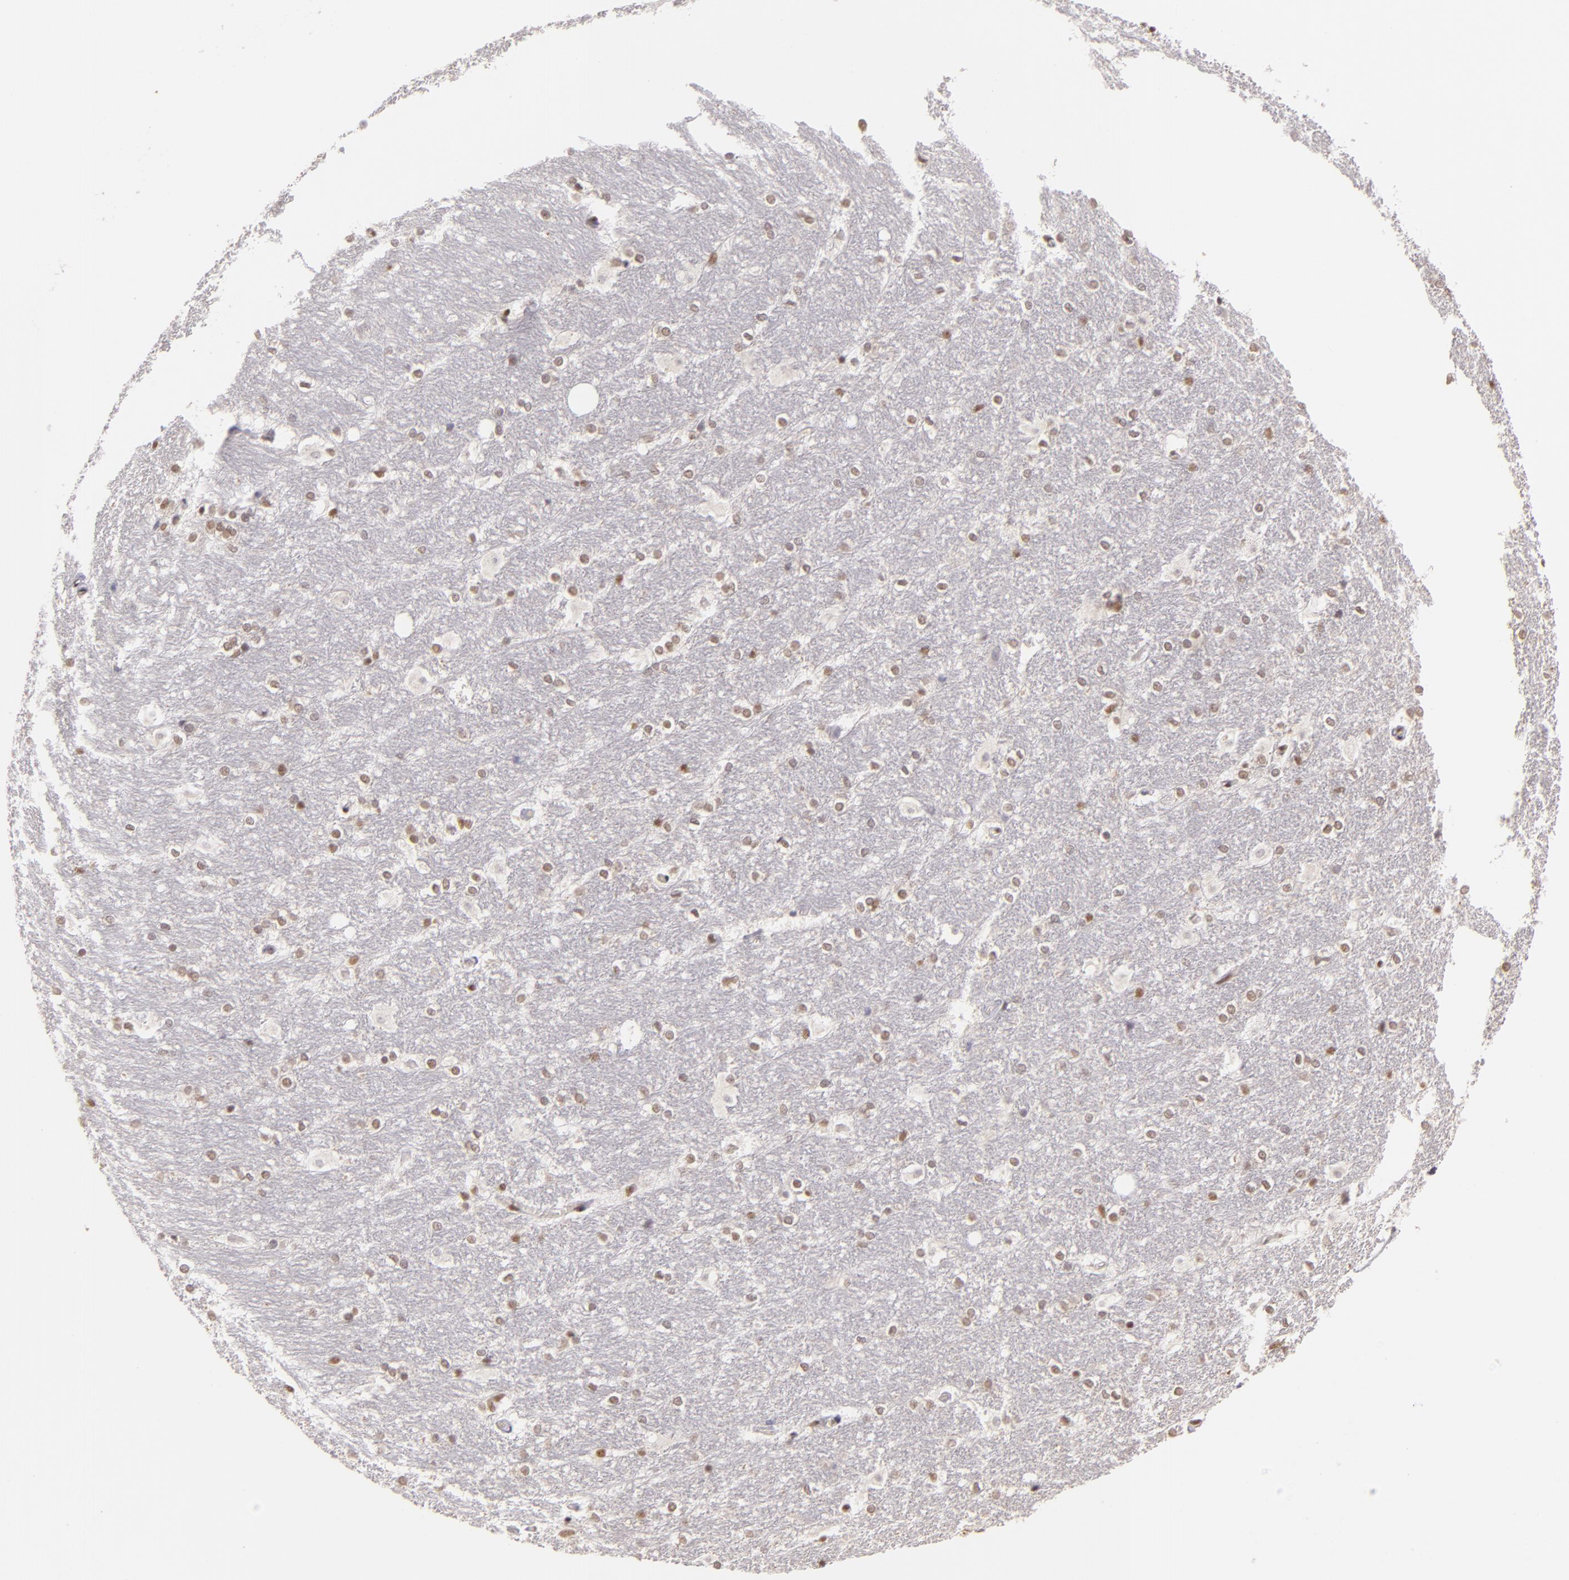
{"staining": {"intensity": "weak", "quantity": "<25%", "location": "nuclear"}, "tissue": "hippocampus", "cell_type": "Glial cells", "image_type": "normal", "snomed": [{"axis": "morphology", "description": "Normal tissue, NOS"}, {"axis": "topography", "description": "Hippocampus"}], "caption": "Immunohistochemical staining of unremarkable hippocampus reveals no significant staining in glial cells.", "gene": "INTS6", "patient": {"sex": "female", "age": 19}}